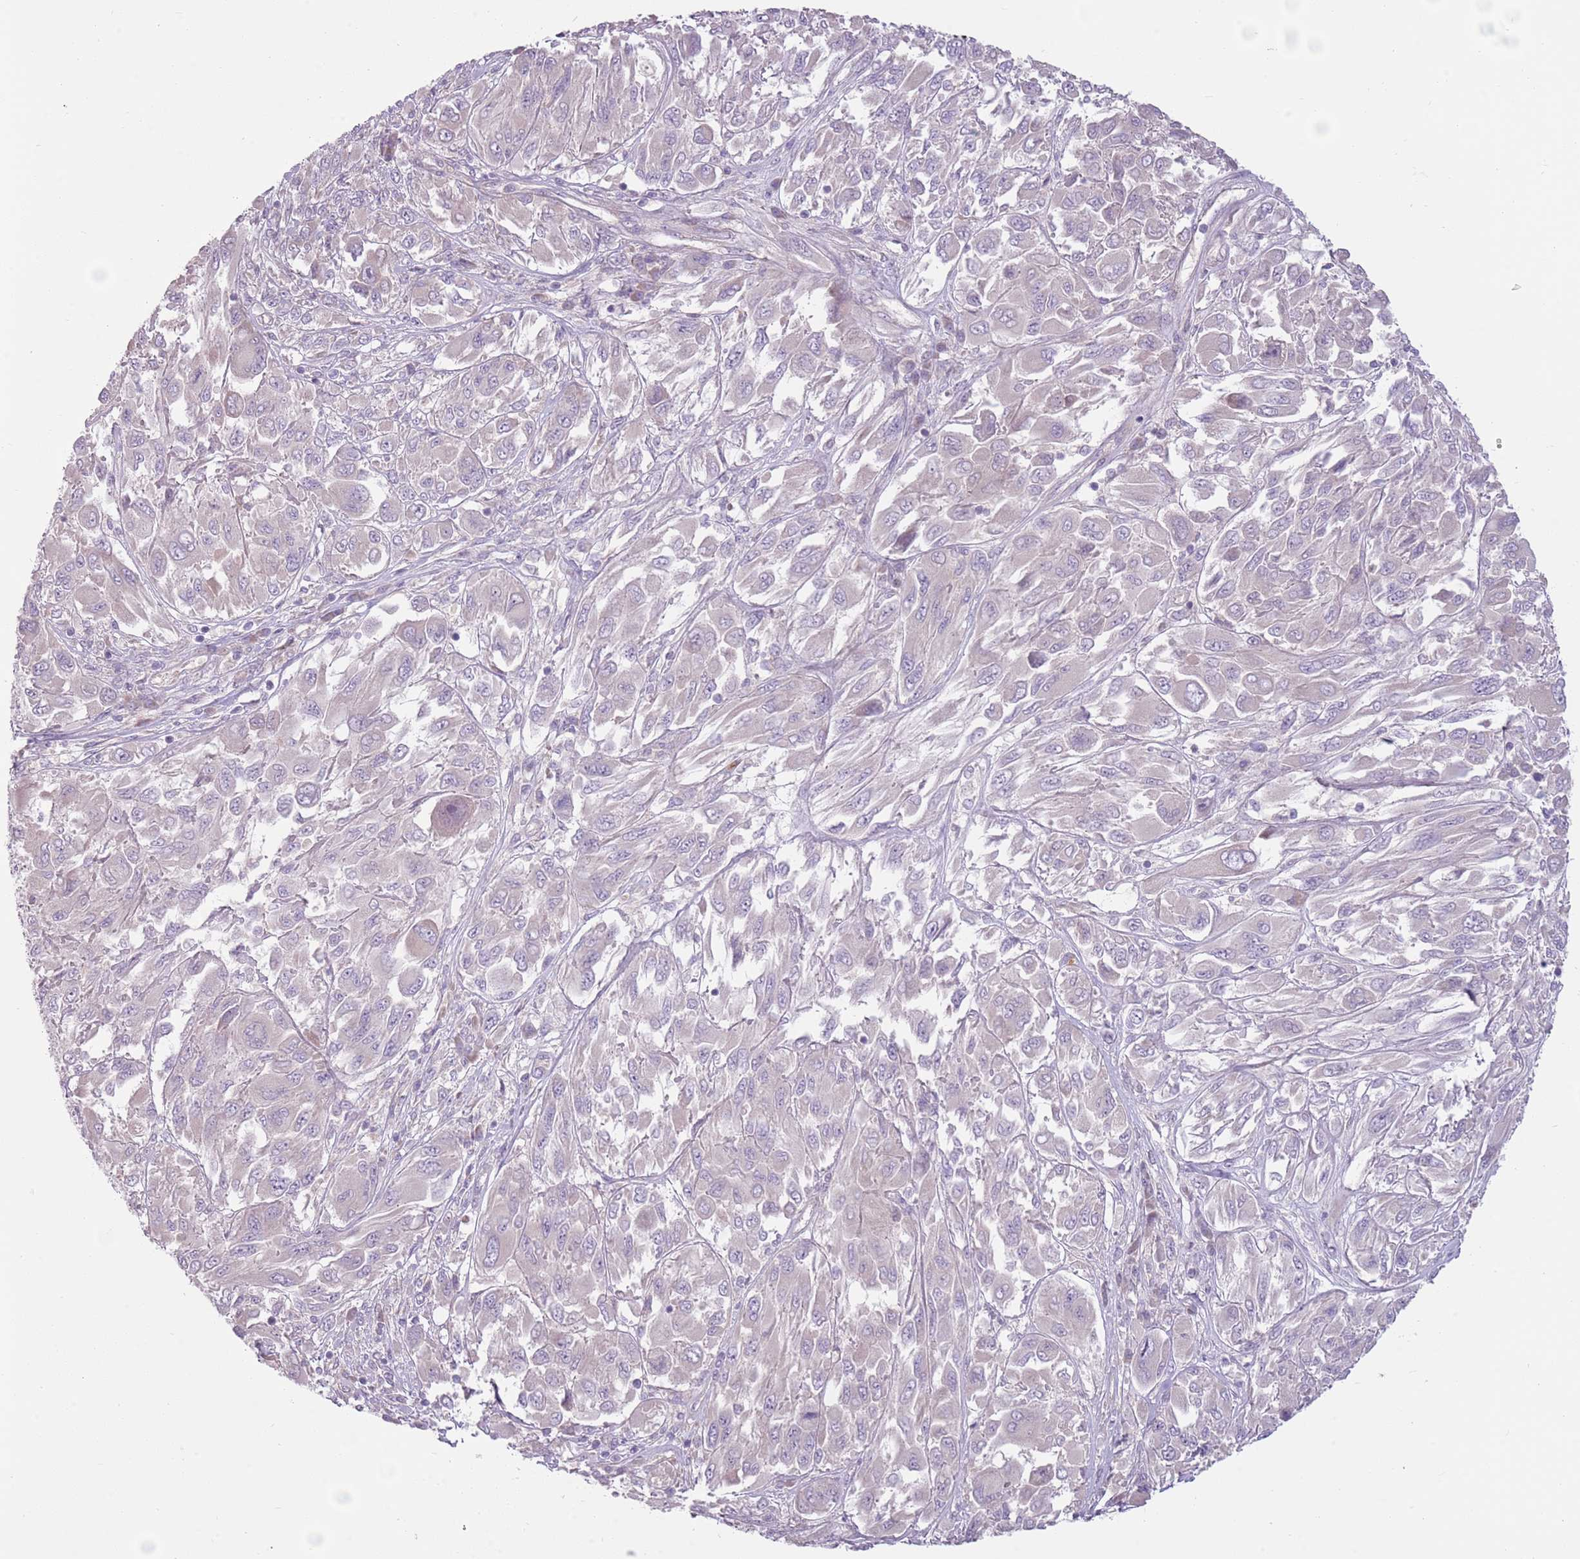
{"staining": {"intensity": "negative", "quantity": "none", "location": "none"}, "tissue": "melanoma", "cell_type": "Tumor cells", "image_type": "cancer", "snomed": [{"axis": "morphology", "description": "Malignant melanoma, NOS"}, {"axis": "topography", "description": "Skin"}], "caption": "Melanoma was stained to show a protein in brown. There is no significant positivity in tumor cells.", "gene": "HSPA14", "patient": {"sex": "female", "age": 91}}